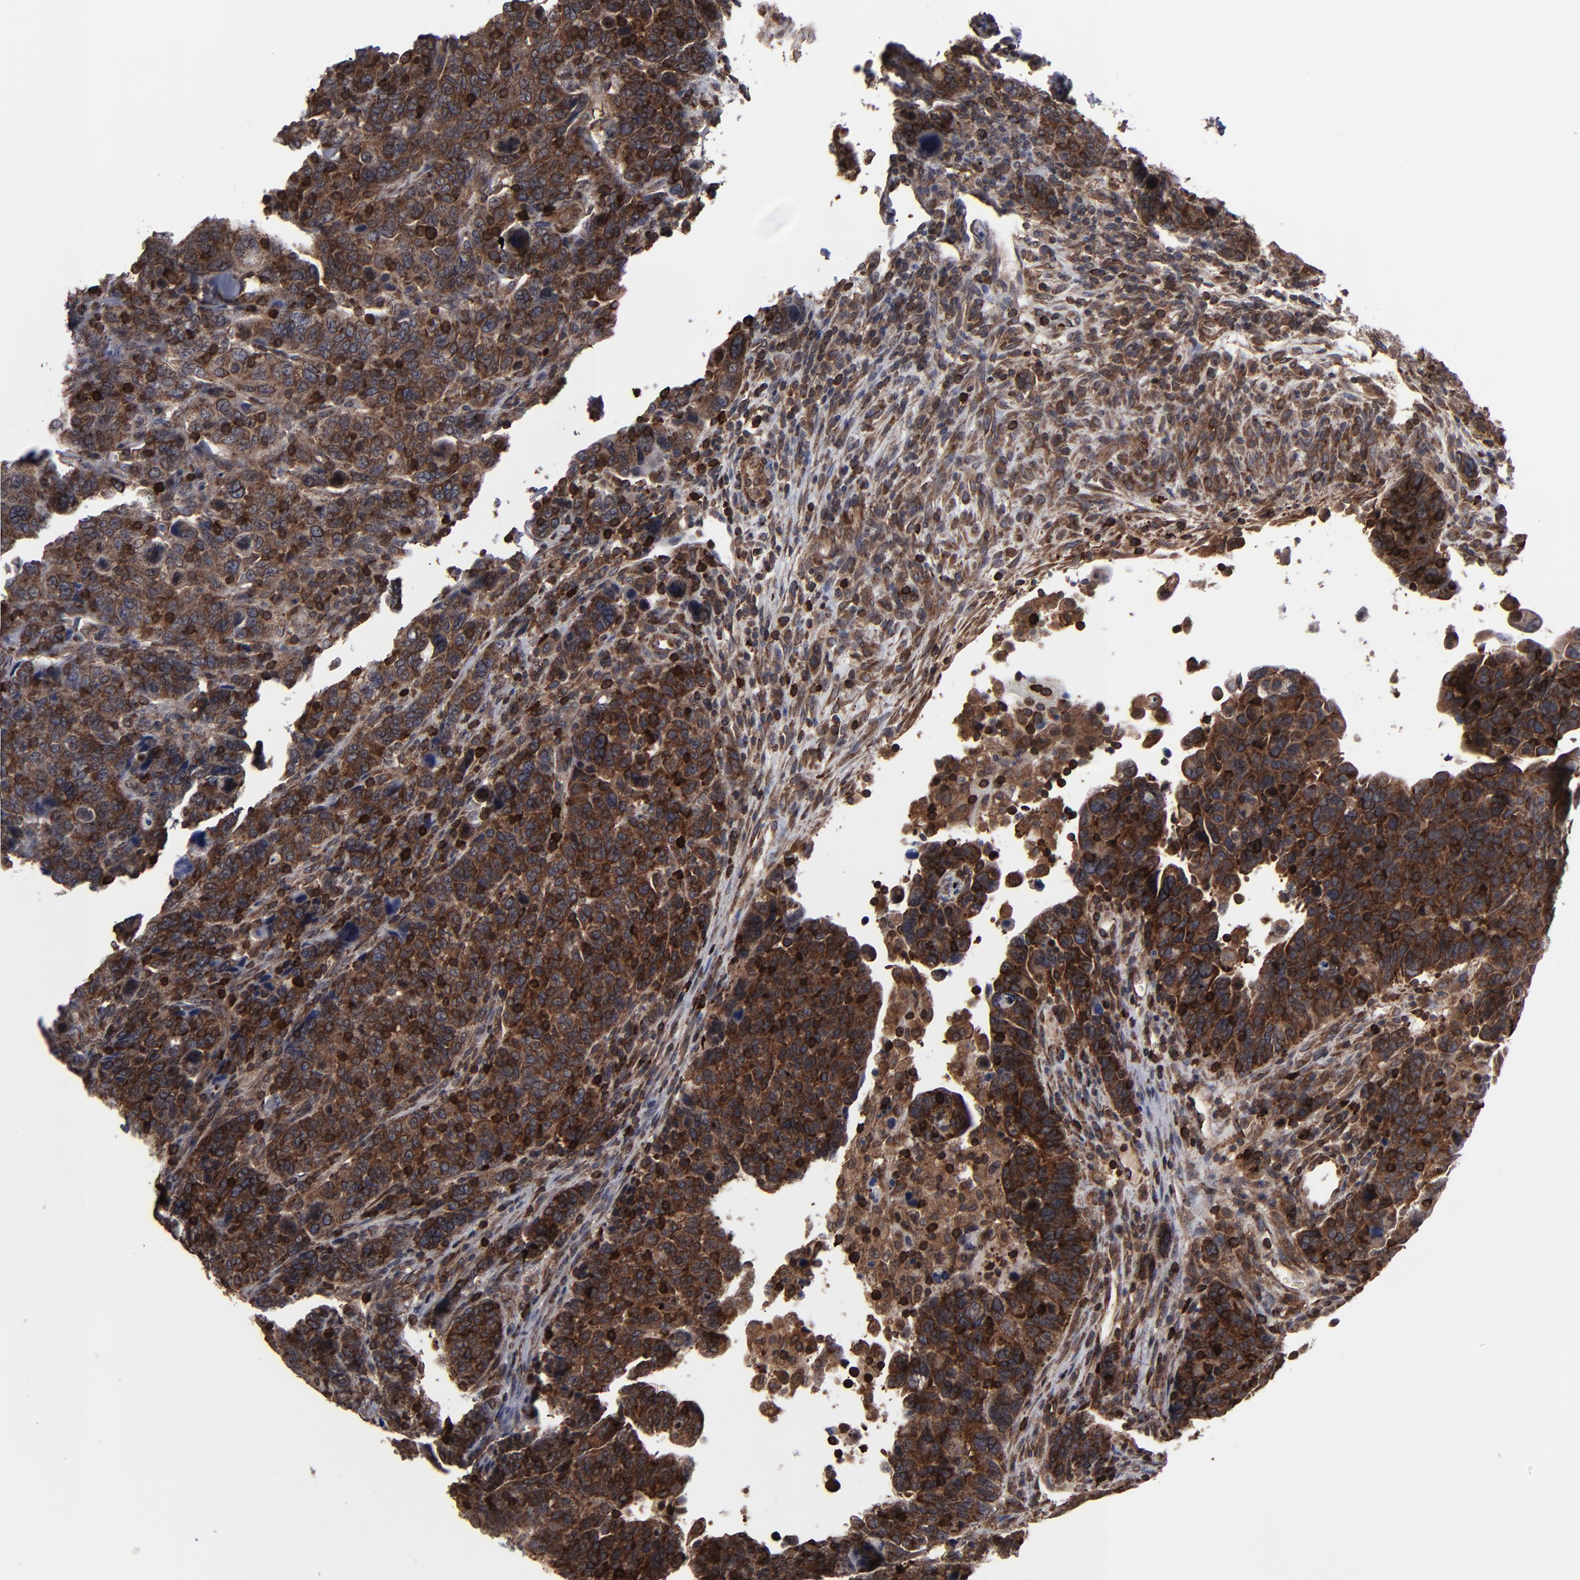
{"staining": {"intensity": "strong", "quantity": ">75%", "location": "cytoplasmic/membranous,nuclear"}, "tissue": "breast cancer", "cell_type": "Tumor cells", "image_type": "cancer", "snomed": [{"axis": "morphology", "description": "Duct carcinoma"}, {"axis": "topography", "description": "Breast"}], "caption": "The immunohistochemical stain shows strong cytoplasmic/membranous and nuclear positivity in tumor cells of breast cancer tissue. The protein of interest is shown in brown color, while the nuclei are stained blue.", "gene": "KIAA2026", "patient": {"sex": "female", "age": 37}}